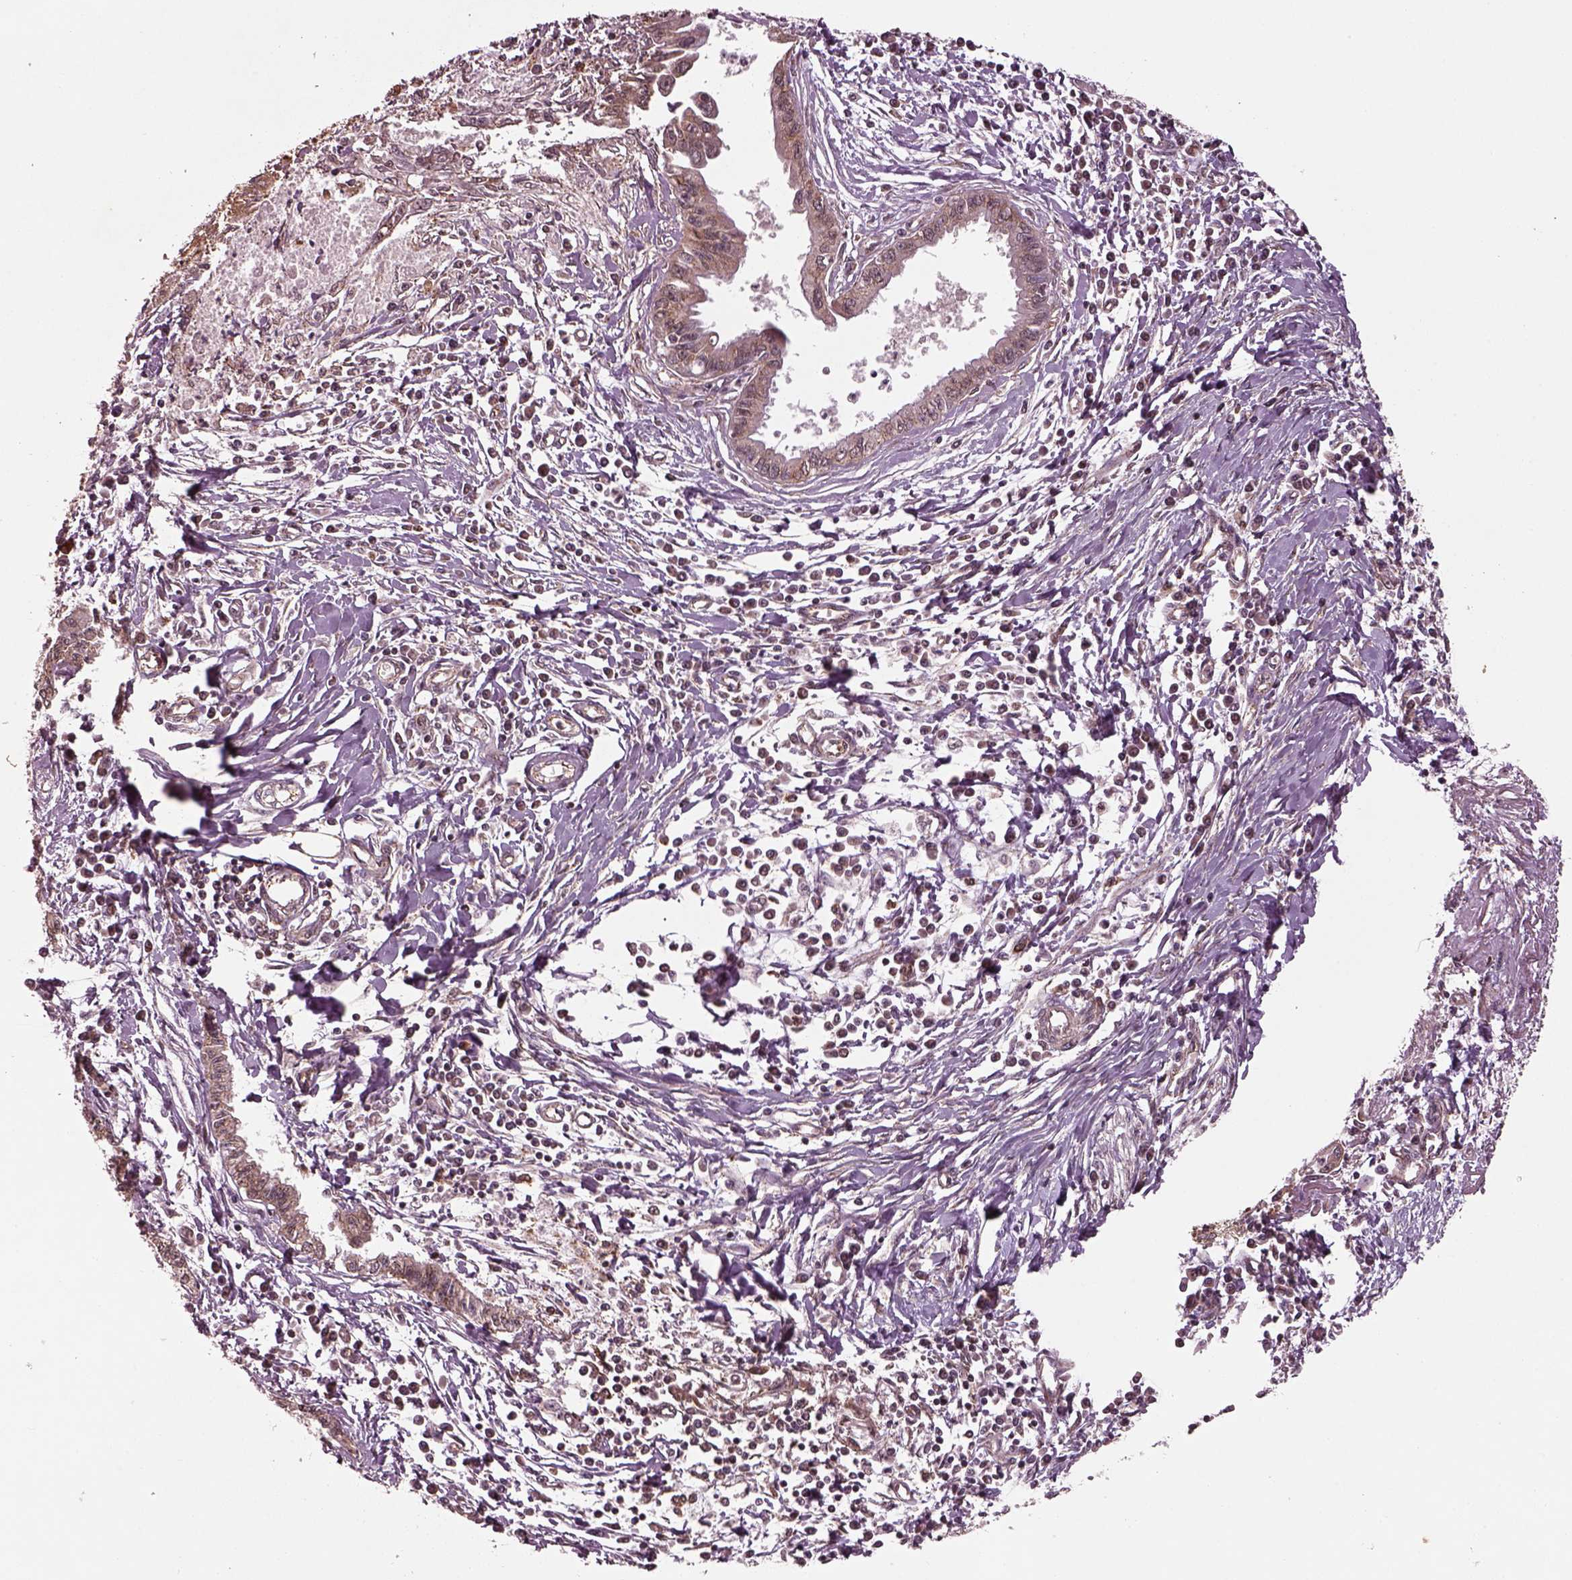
{"staining": {"intensity": "moderate", "quantity": "<25%", "location": "cytoplasmic/membranous"}, "tissue": "pancreatic cancer", "cell_type": "Tumor cells", "image_type": "cancer", "snomed": [{"axis": "morphology", "description": "Adenocarcinoma, NOS"}, {"axis": "topography", "description": "Pancreas"}], "caption": "This micrograph displays immunohistochemistry (IHC) staining of pancreatic adenocarcinoma, with low moderate cytoplasmic/membranous positivity in about <25% of tumor cells.", "gene": "WASHC2A", "patient": {"sex": "male", "age": 72}}